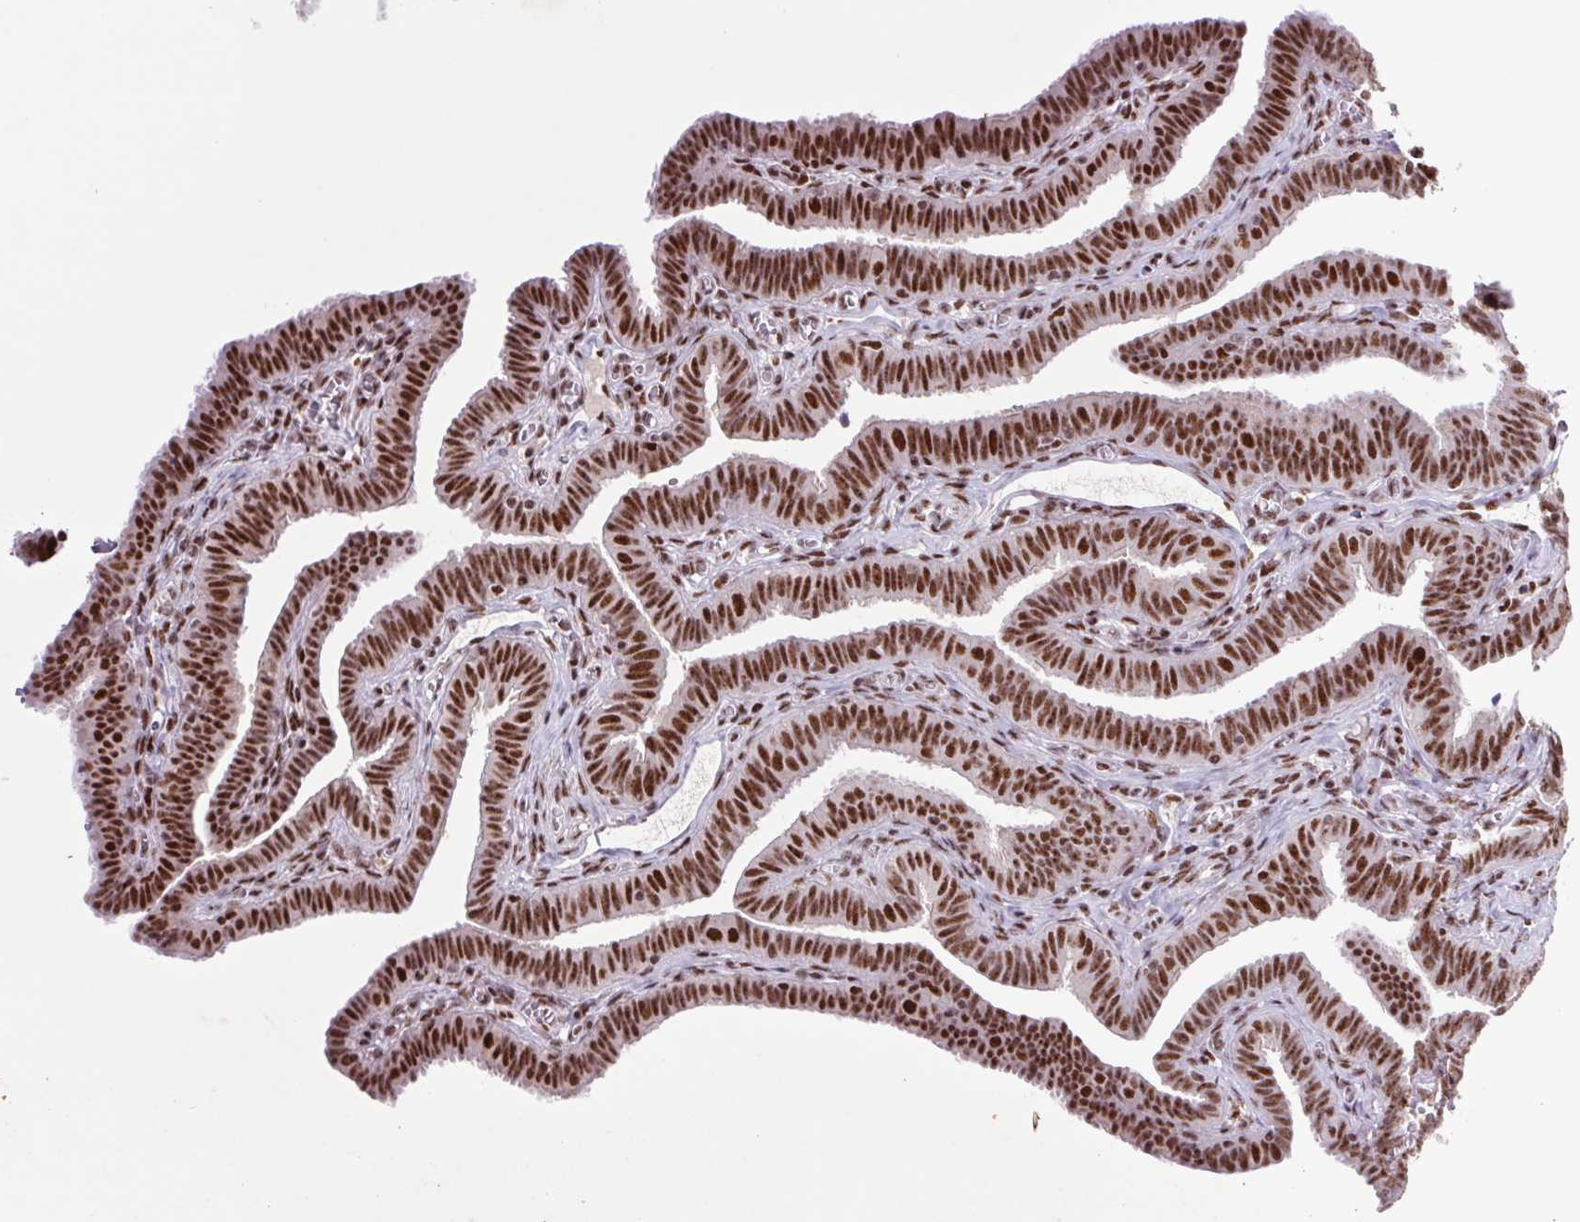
{"staining": {"intensity": "strong", "quantity": ">75%", "location": "nuclear"}, "tissue": "fallopian tube", "cell_type": "Glandular cells", "image_type": "normal", "snomed": [{"axis": "morphology", "description": "Normal tissue, NOS"}, {"axis": "topography", "description": "Fallopian tube"}], "caption": "This image shows immunohistochemistry staining of unremarkable fallopian tube, with high strong nuclear positivity in approximately >75% of glandular cells.", "gene": "LDLRAD4", "patient": {"sex": "female", "age": 25}}